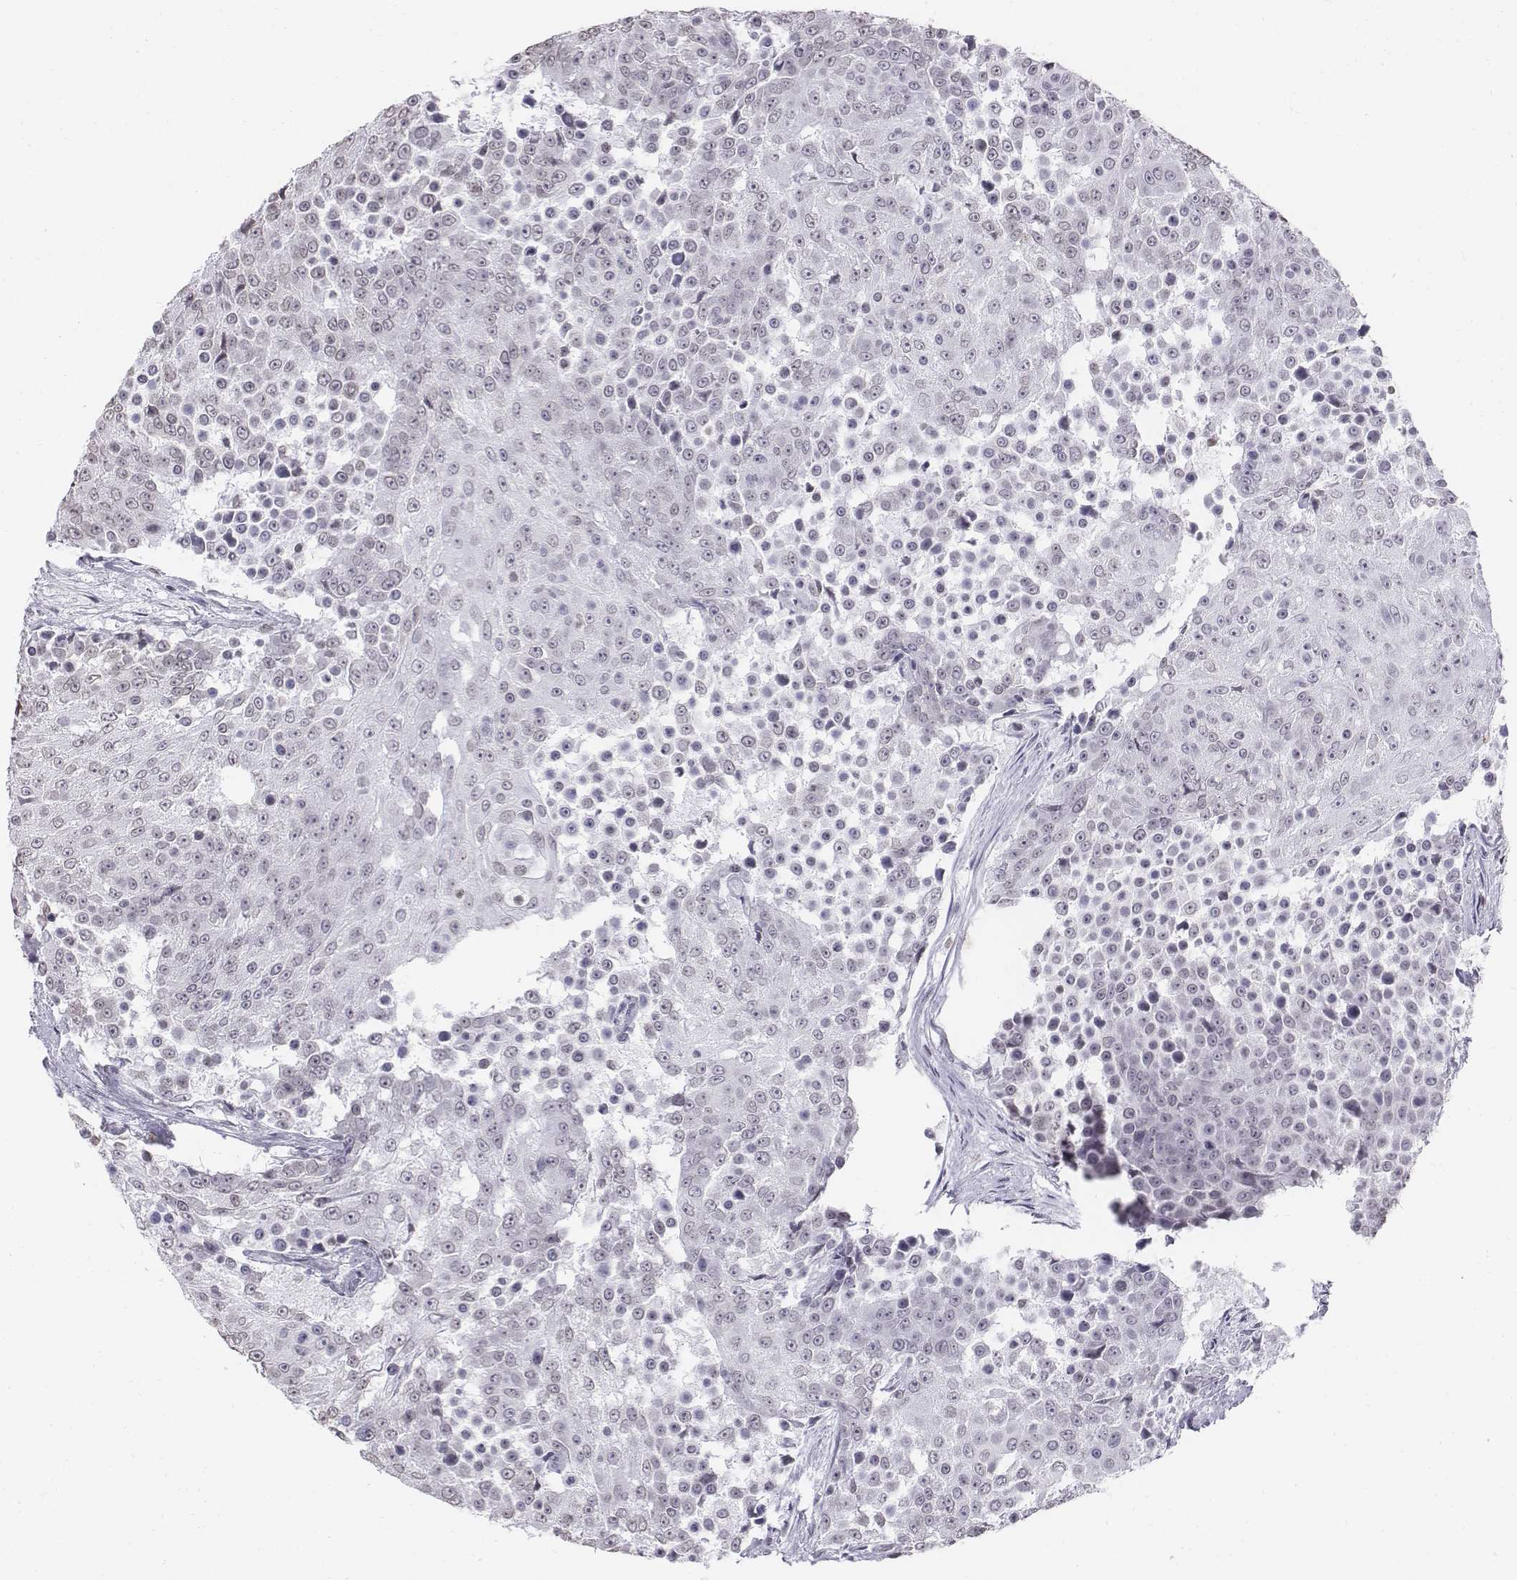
{"staining": {"intensity": "negative", "quantity": "none", "location": "none"}, "tissue": "urothelial cancer", "cell_type": "Tumor cells", "image_type": "cancer", "snomed": [{"axis": "morphology", "description": "Urothelial carcinoma, High grade"}, {"axis": "topography", "description": "Urinary bladder"}], "caption": "There is no significant staining in tumor cells of urothelial cancer.", "gene": "BARHL1", "patient": {"sex": "female", "age": 63}}